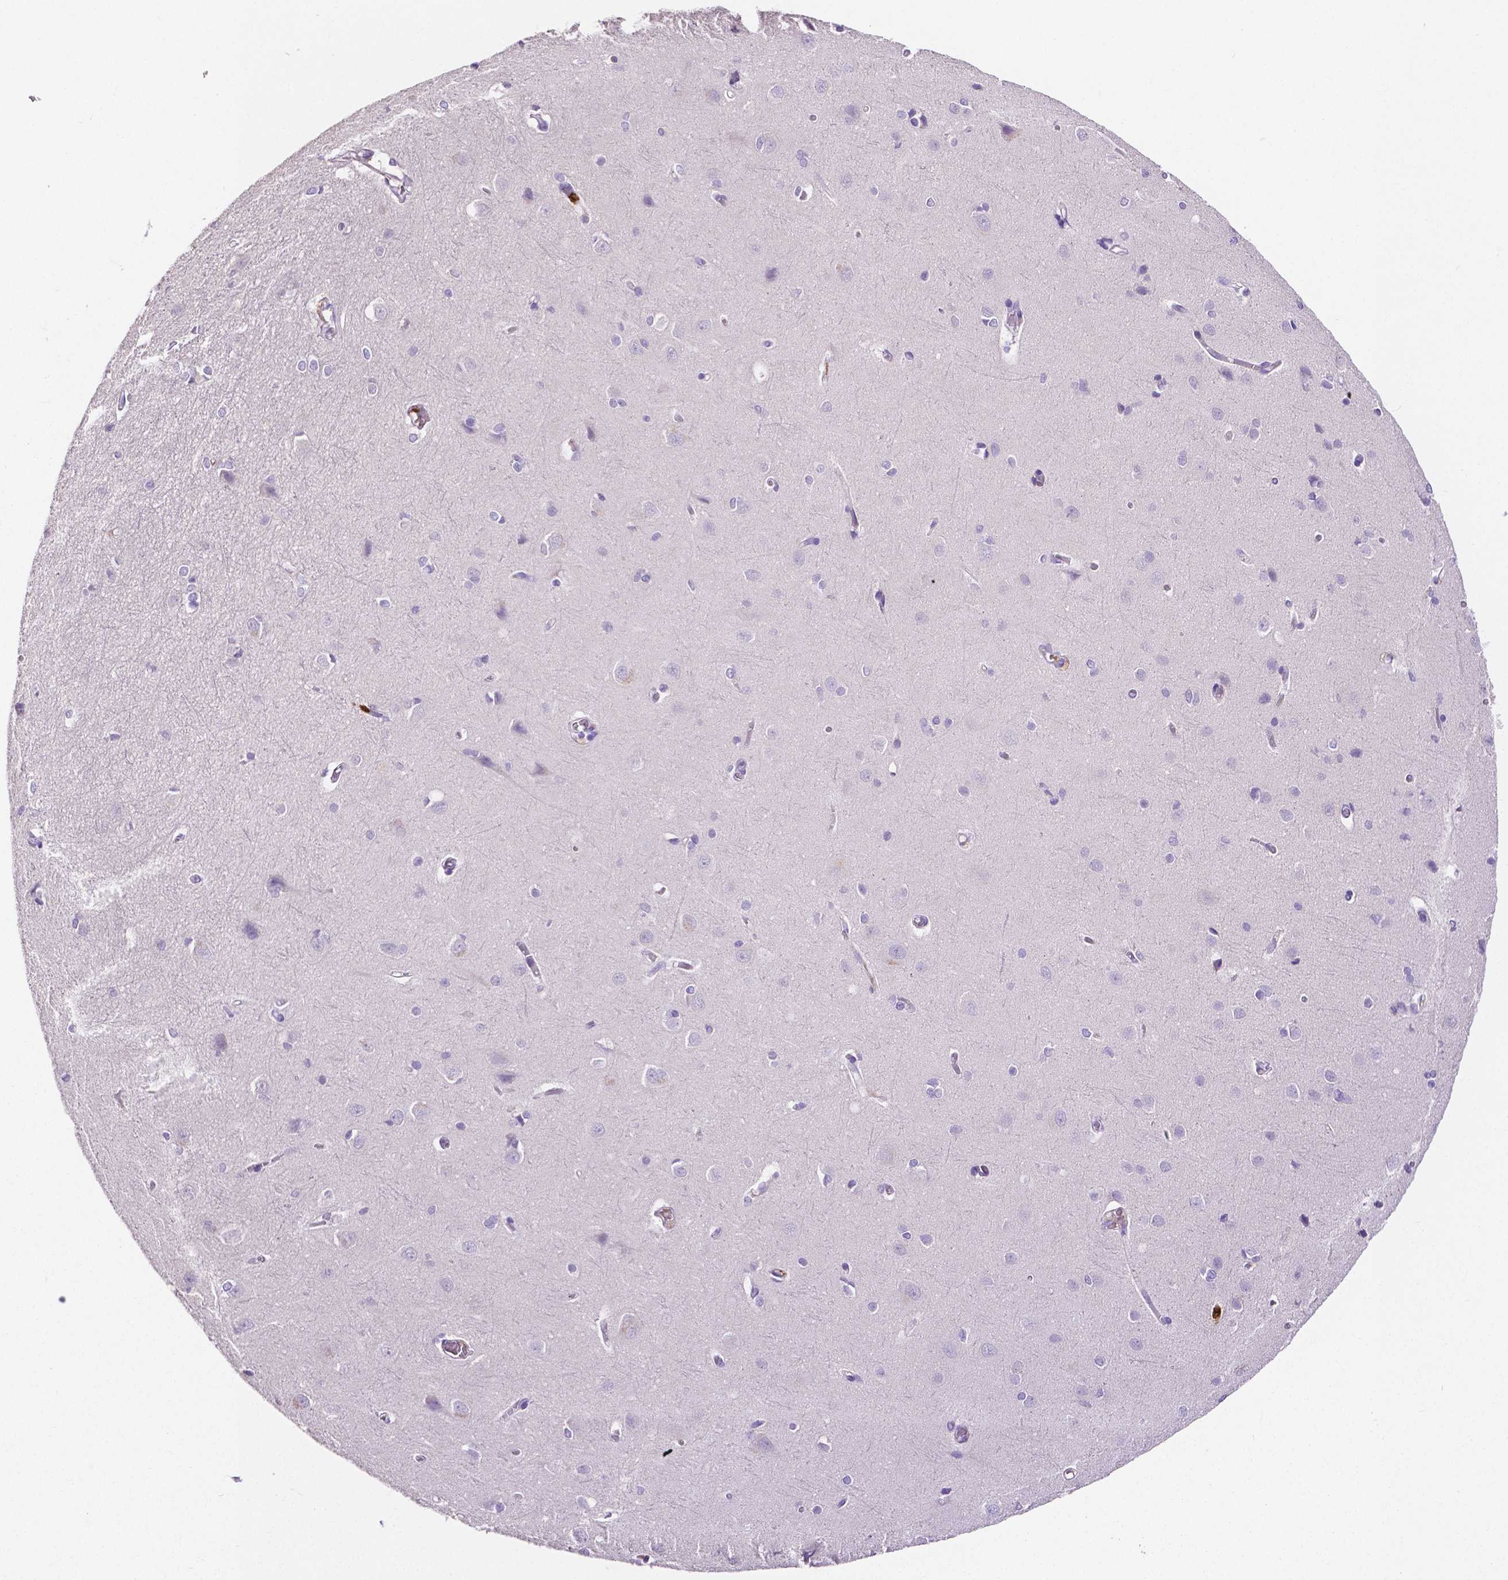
{"staining": {"intensity": "negative", "quantity": "none", "location": "none"}, "tissue": "cerebral cortex", "cell_type": "Endothelial cells", "image_type": "normal", "snomed": [{"axis": "morphology", "description": "Normal tissue, NOS"}, {"axis": "topography", "description": "Cerebral cortex"}], "caption": "Endothelial cells are negative for protein expression in benign human cerebral cortex.", "gene": "MMP9", "patient": {"sex": "male", "age": 37}}